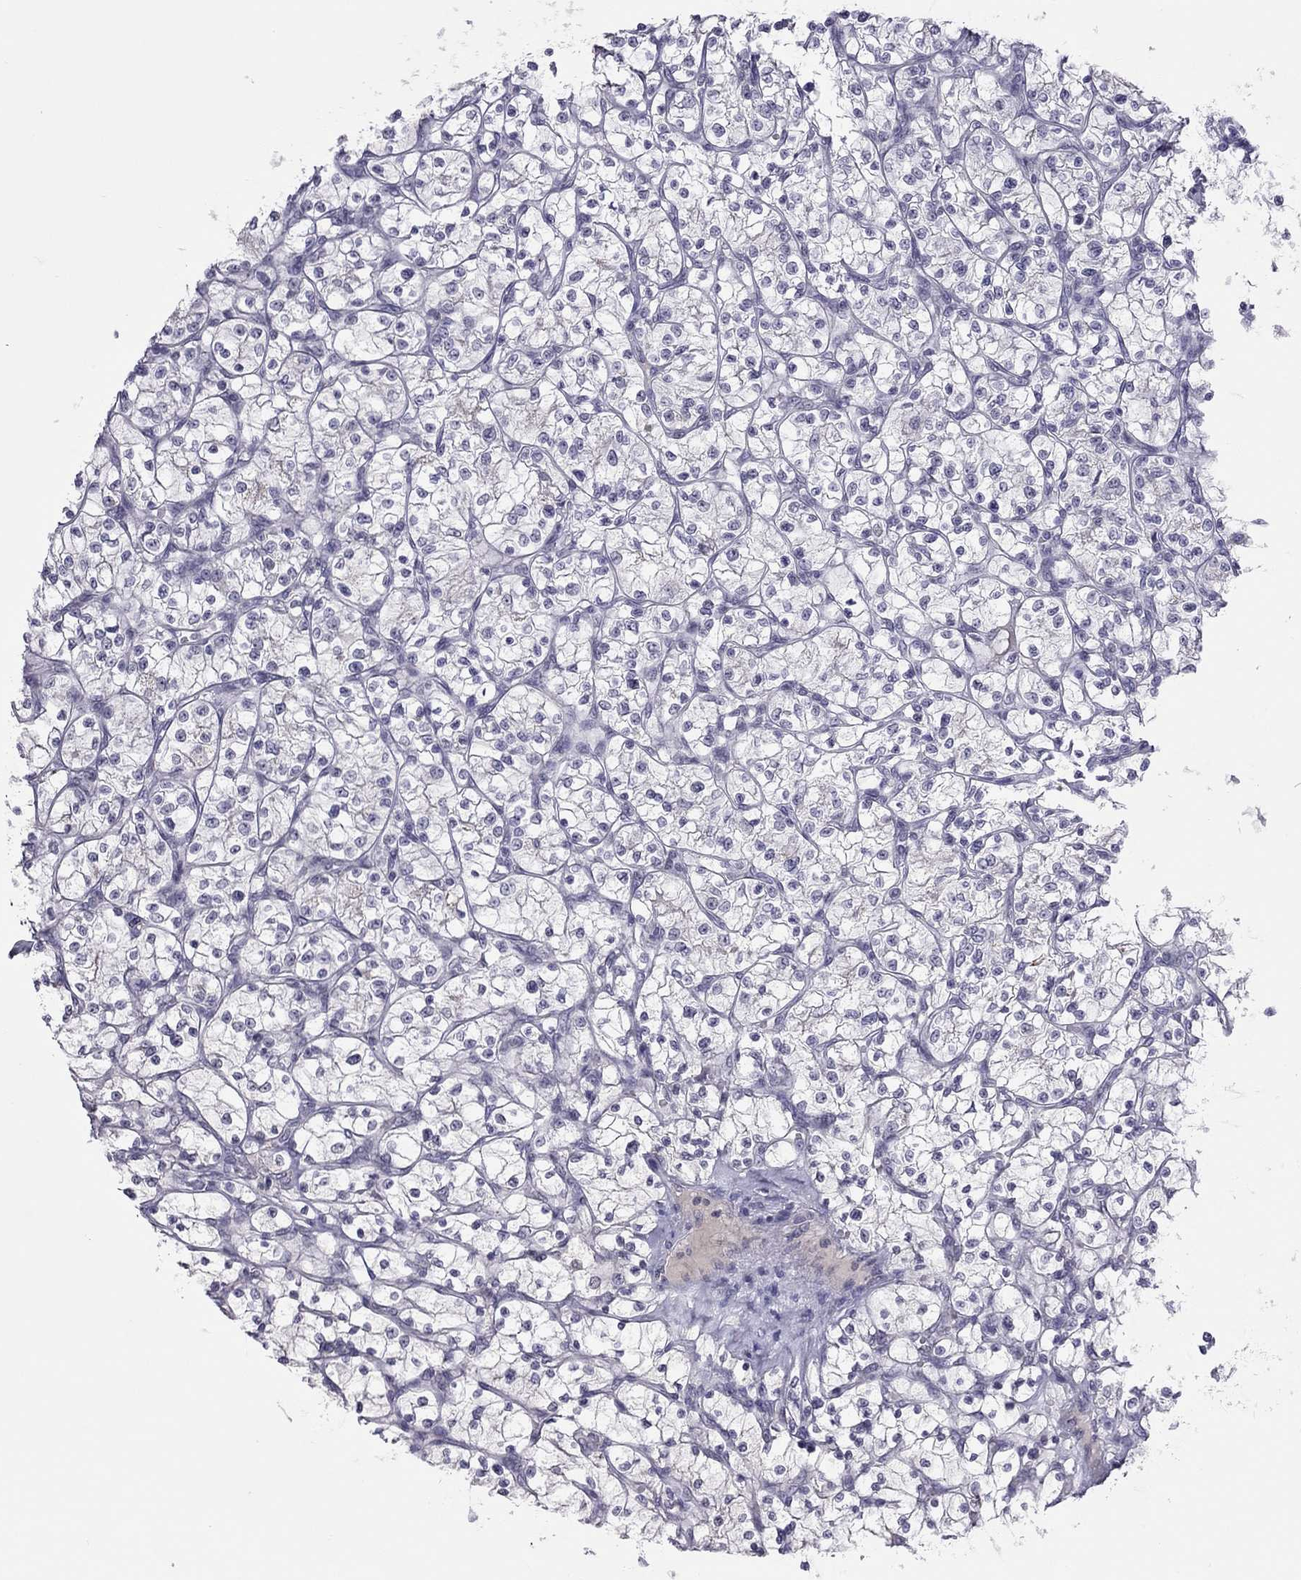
{"staining": {"intensity": "negative", "quantity": "none", "location": "none"}, "tissue": "renal cancer", "cell_type": "Tumor cells", "image_type": "cancer", "snomed": [{"axis": "morphology", "description": "Adenocarcinoma, NOS"}, {"axis": "topography", "description": "Kidney"}], "caption": "Protein analysis of renal adenocarcinoma exhibits no significant positivity in tumor cells. (DAB (3,3'-diaminobenzidine) immunohistochemistry (IHC), high magnification).", "gene": "JHY", "patient": {"sex": "female", "age": 64}}